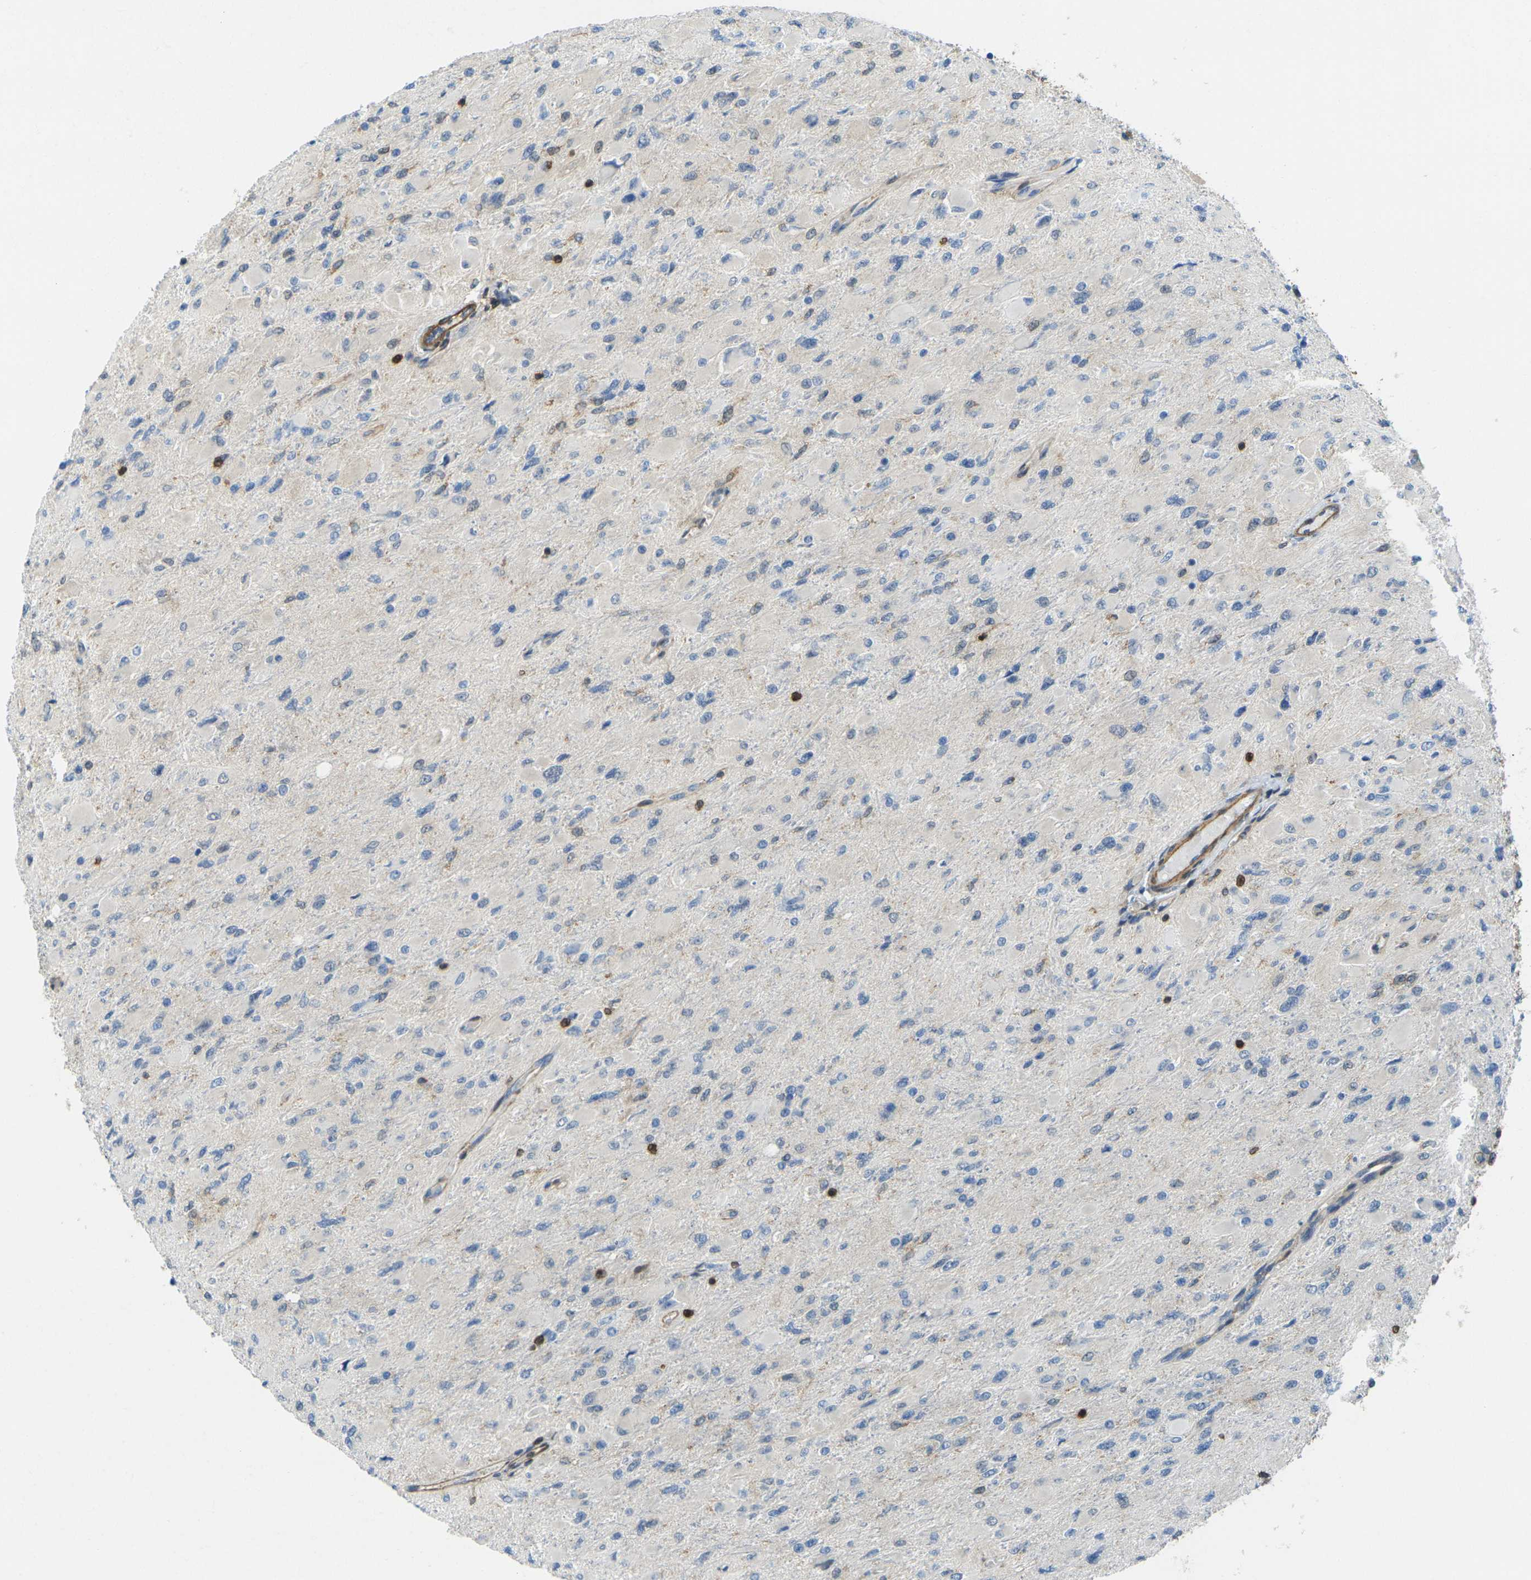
{"staining": {"intensity": "negative", "quantity": "none", "location": "none"}, "tissue": "glioma", "cell_type": "Tumor cells", "image_type": "cancer", "snomed": [{"axis": "morphology", "description": "Glioma, malignant, High grade"}, {"axis": "topography", "description": "Cerebral cortex"}], "caption": "A photomicrograph of human malignant glioma (high-grade) is negative for staining in tumor cells. (Stains: DAB (3,3'-diaminobenzidine) immunohistochemistry (IHC) with hematoxylin counter stain, Microscopy: brightfield microscopy at high magnification).", "gene": "LASP1", "patient": {"sex": "female", "age": 36}}